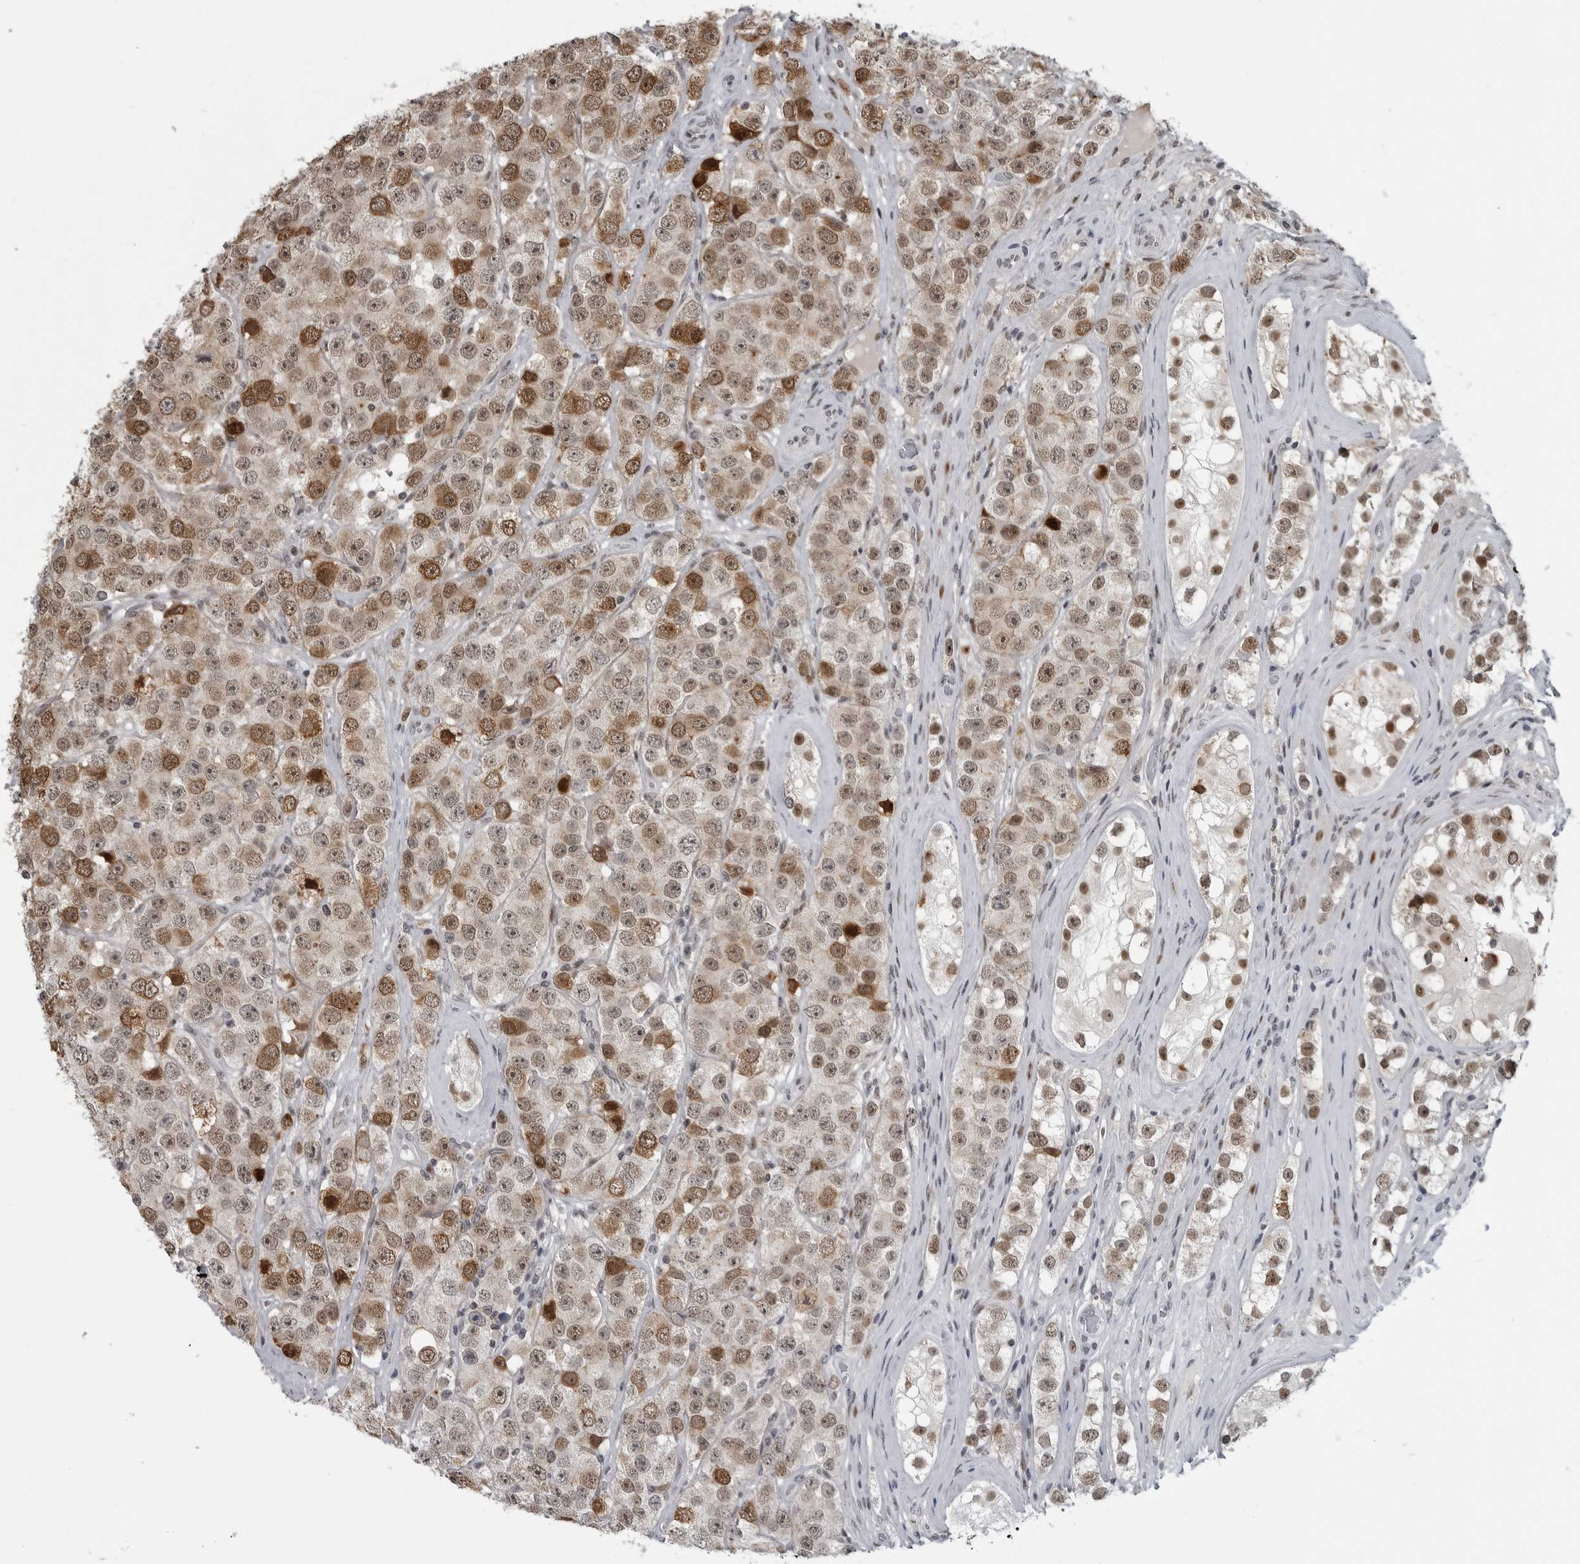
{"staining": {"intensity": "moderate", "quantity": ">75%", "location": "cytoplasmic/membranous,nuclear"}, "tissue": "testis cancer", "cell_type": "Tumor cells", "image_type": "cancer", "snomed": [{"axis": "morphology", "description": "Seminoma, NOS"}, {"axis": "topography", "description": "Testis"}], "caption": "High-power microscopy captured an immunohistochemistry histopathology image of testis cancer (seminoma), revealing moderate cytoplasmic/membranous and nuclear positivity in about >75% of tumor cells. (DAB (3,3'-diaminobenzidine) = brown stain, brightfield microscopy at high magnification).", "gene": "C8orf58", "patient": {"sex": "male", "age": 28}}